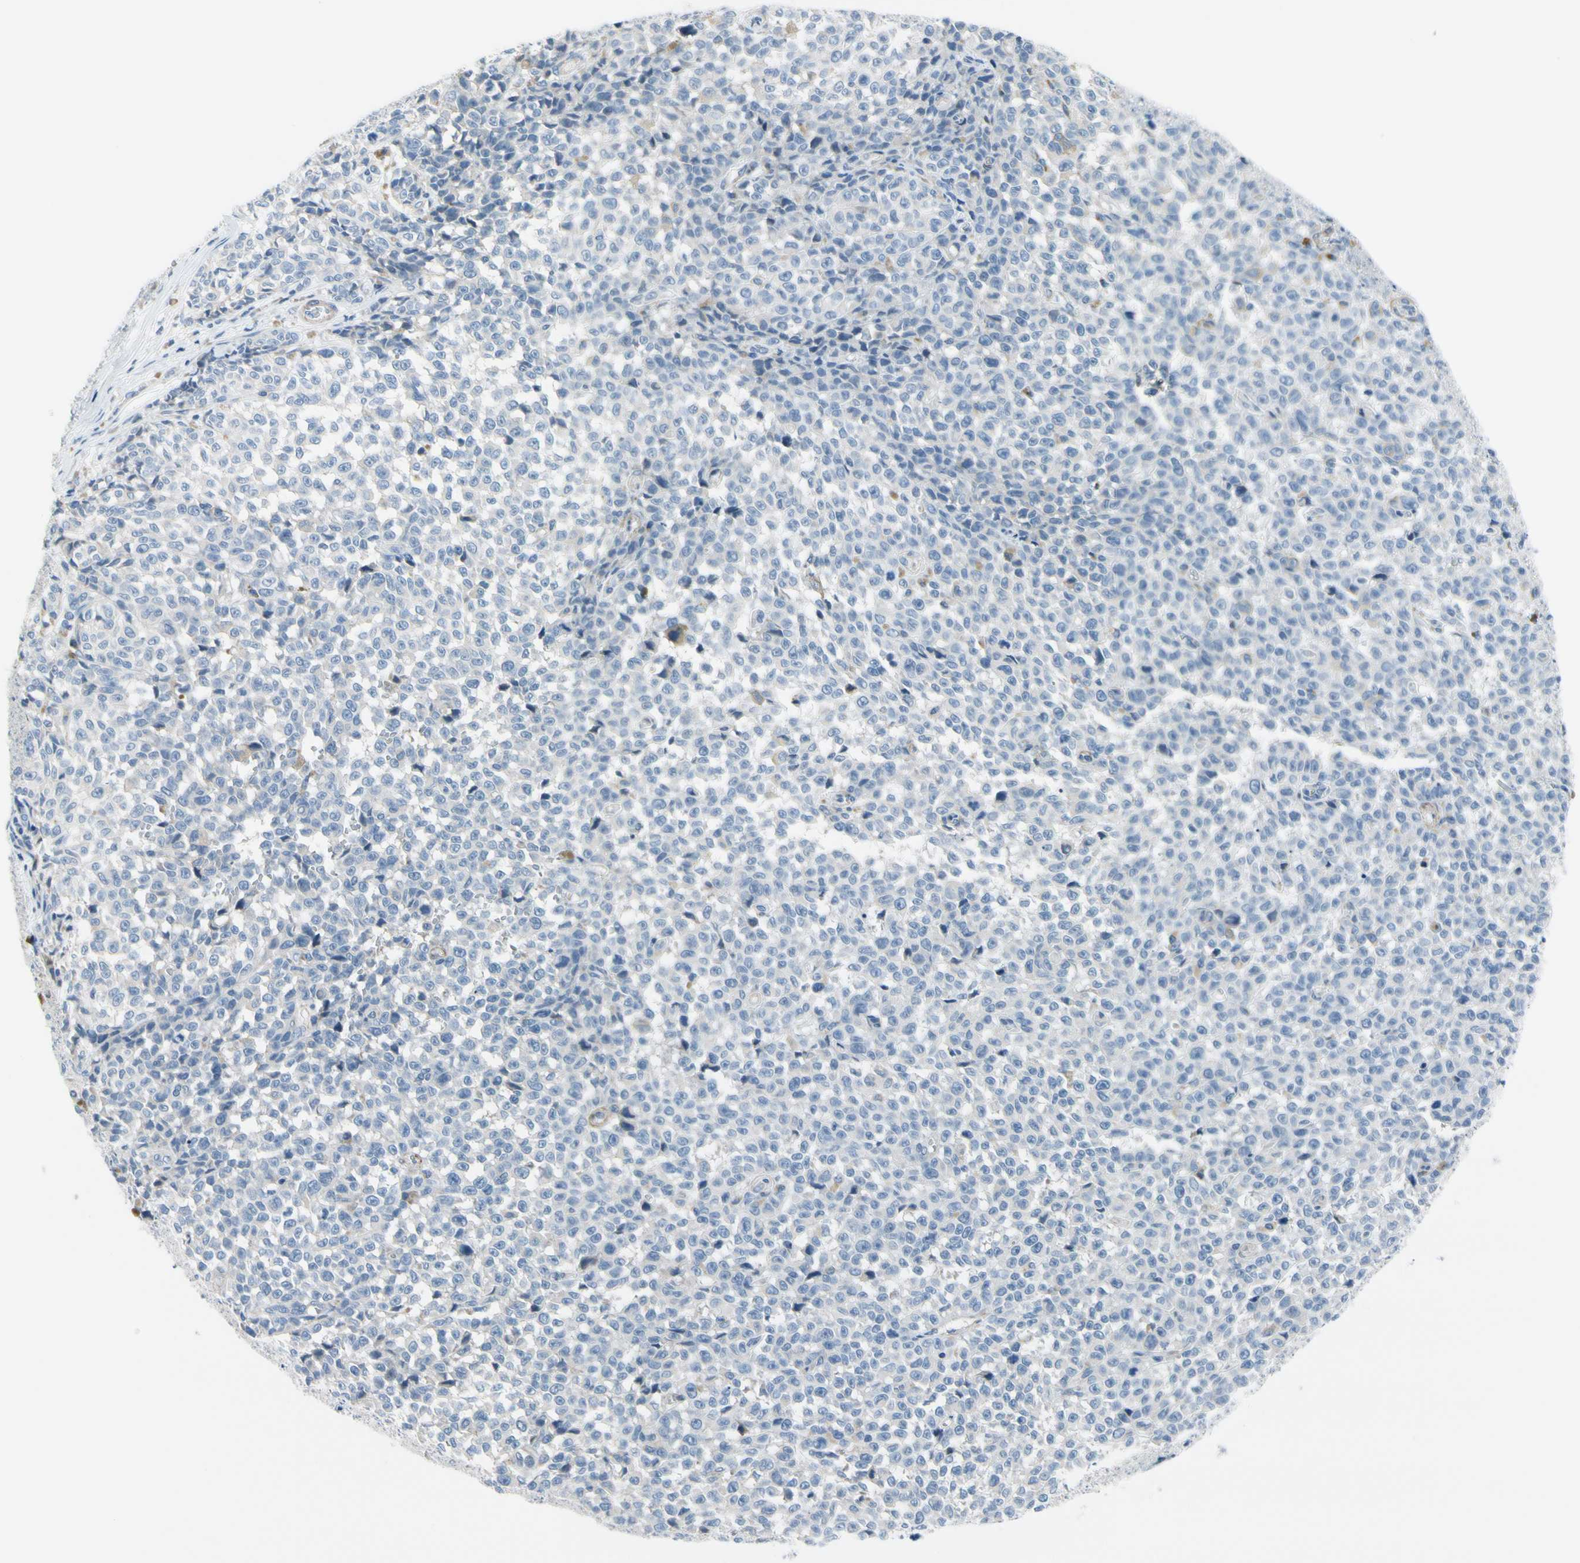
{"staining": {"intensity": "negative", "quantity": "none", "location": "none"}, "tissue": "melanoma", "cell_type": "Tumor cells", "image_type": "cancer", "snomed": [{"axis": "morphology", "description": "Malignant melanoma, NOS"}, {"axis": "topography", "description": "Skin"}], "caption": "Immunohistochemistry photomicrograph of malignant melanoma stained for a protein (brown), which exhibits no expression in tumor cells.", "gene": "FCER2", "patient": {"sex": "female", "age": 82}}